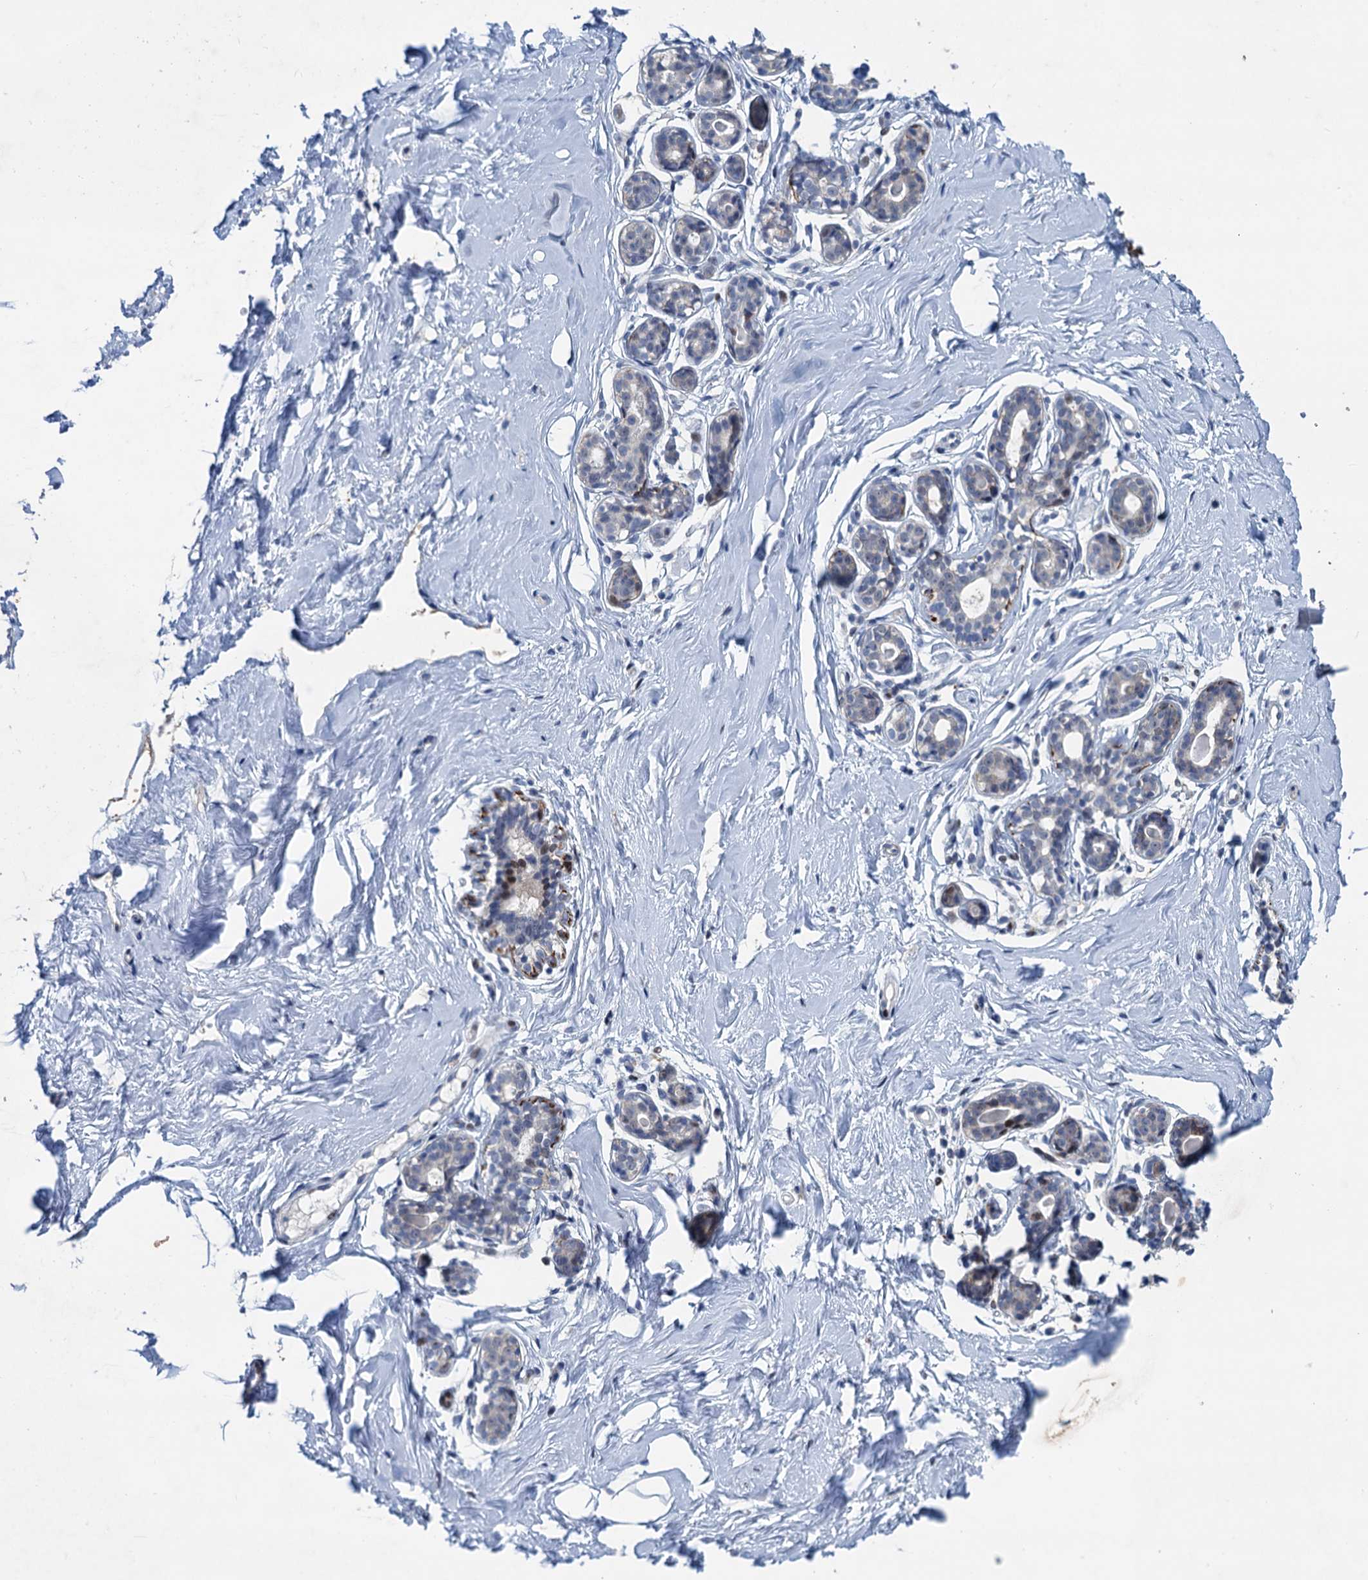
{"staining": {"intensity": "negative", "quantity": "none", "location": "none"}, "tissue": "breast", "cell_type": "Adipocytes", "image_type": "normal", "snomed": [{"axis": "morphology", "description": "Normal tissue, NOS"}, {"axis": "morphology", "description": "Adenoma, NOS"}, {"axis": "topography", "description": "Breast"}], "caption": "DAB immunohistochemical staining of benign breast reveals no significant positivity in adipocytes.", "gene": "ESYT3", "patient": {"sex": "female", "age": 23}}